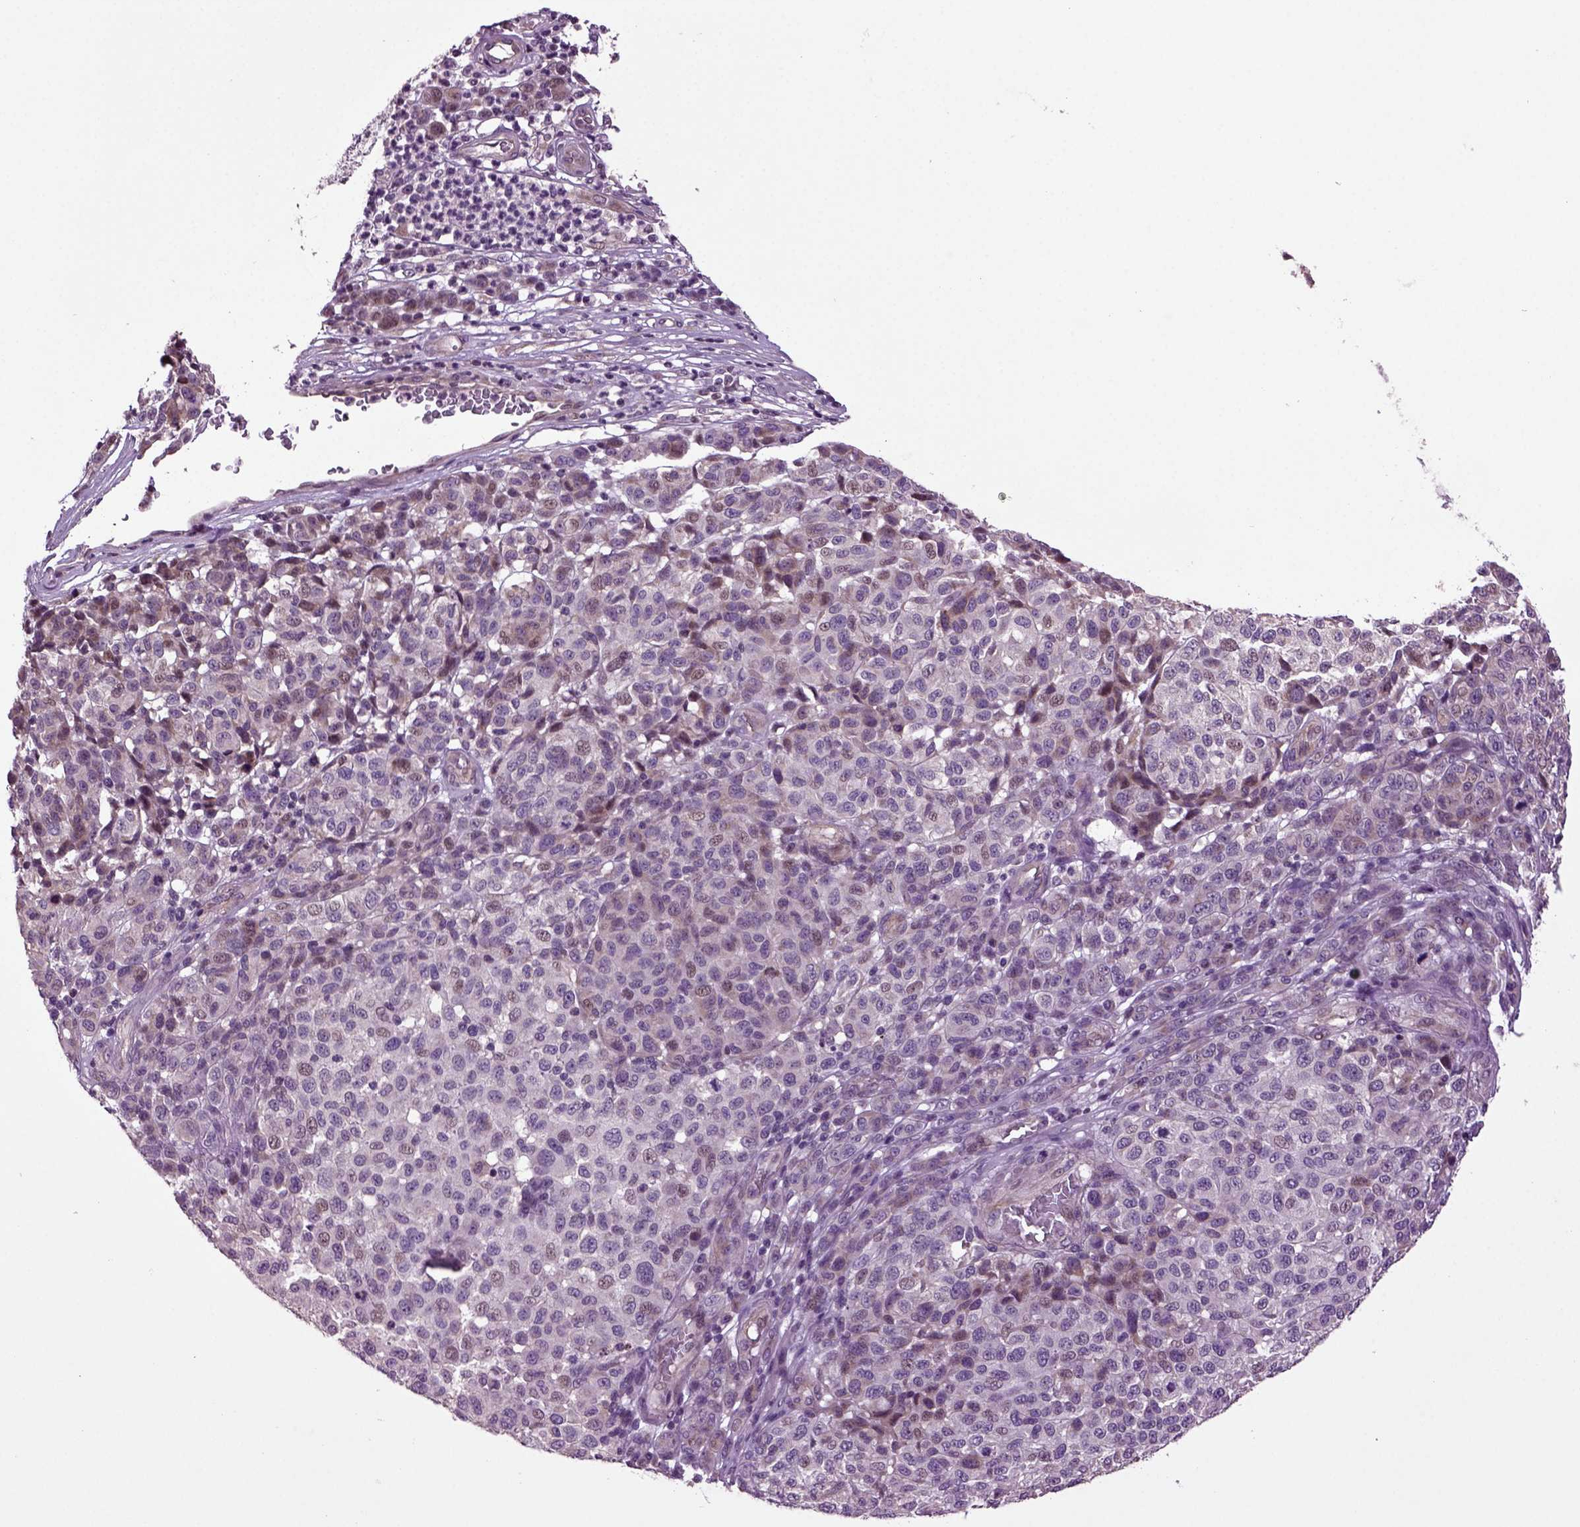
{"staining": {"intensity": "negative", "quantity": "none", "location": "none"}, "tissue": "melanoma", "cell_type": "Tumor cells", "image_type": "cancer", "snomed": [{"axis": "morphology", "description": "Malignant melanoma, NOS"}, {"axis": "topography", "description": "Skin"}], "caption": "Immunohistochemistry (IHC) of malignant melanoma displays no positivity in tumor cells. (DAB (3,3'-diaminobenzidine) immunohistochemistry (IHC), high magnification).", "gene": "HAGHL", "patient": {"sex": "male", "age": 59}}